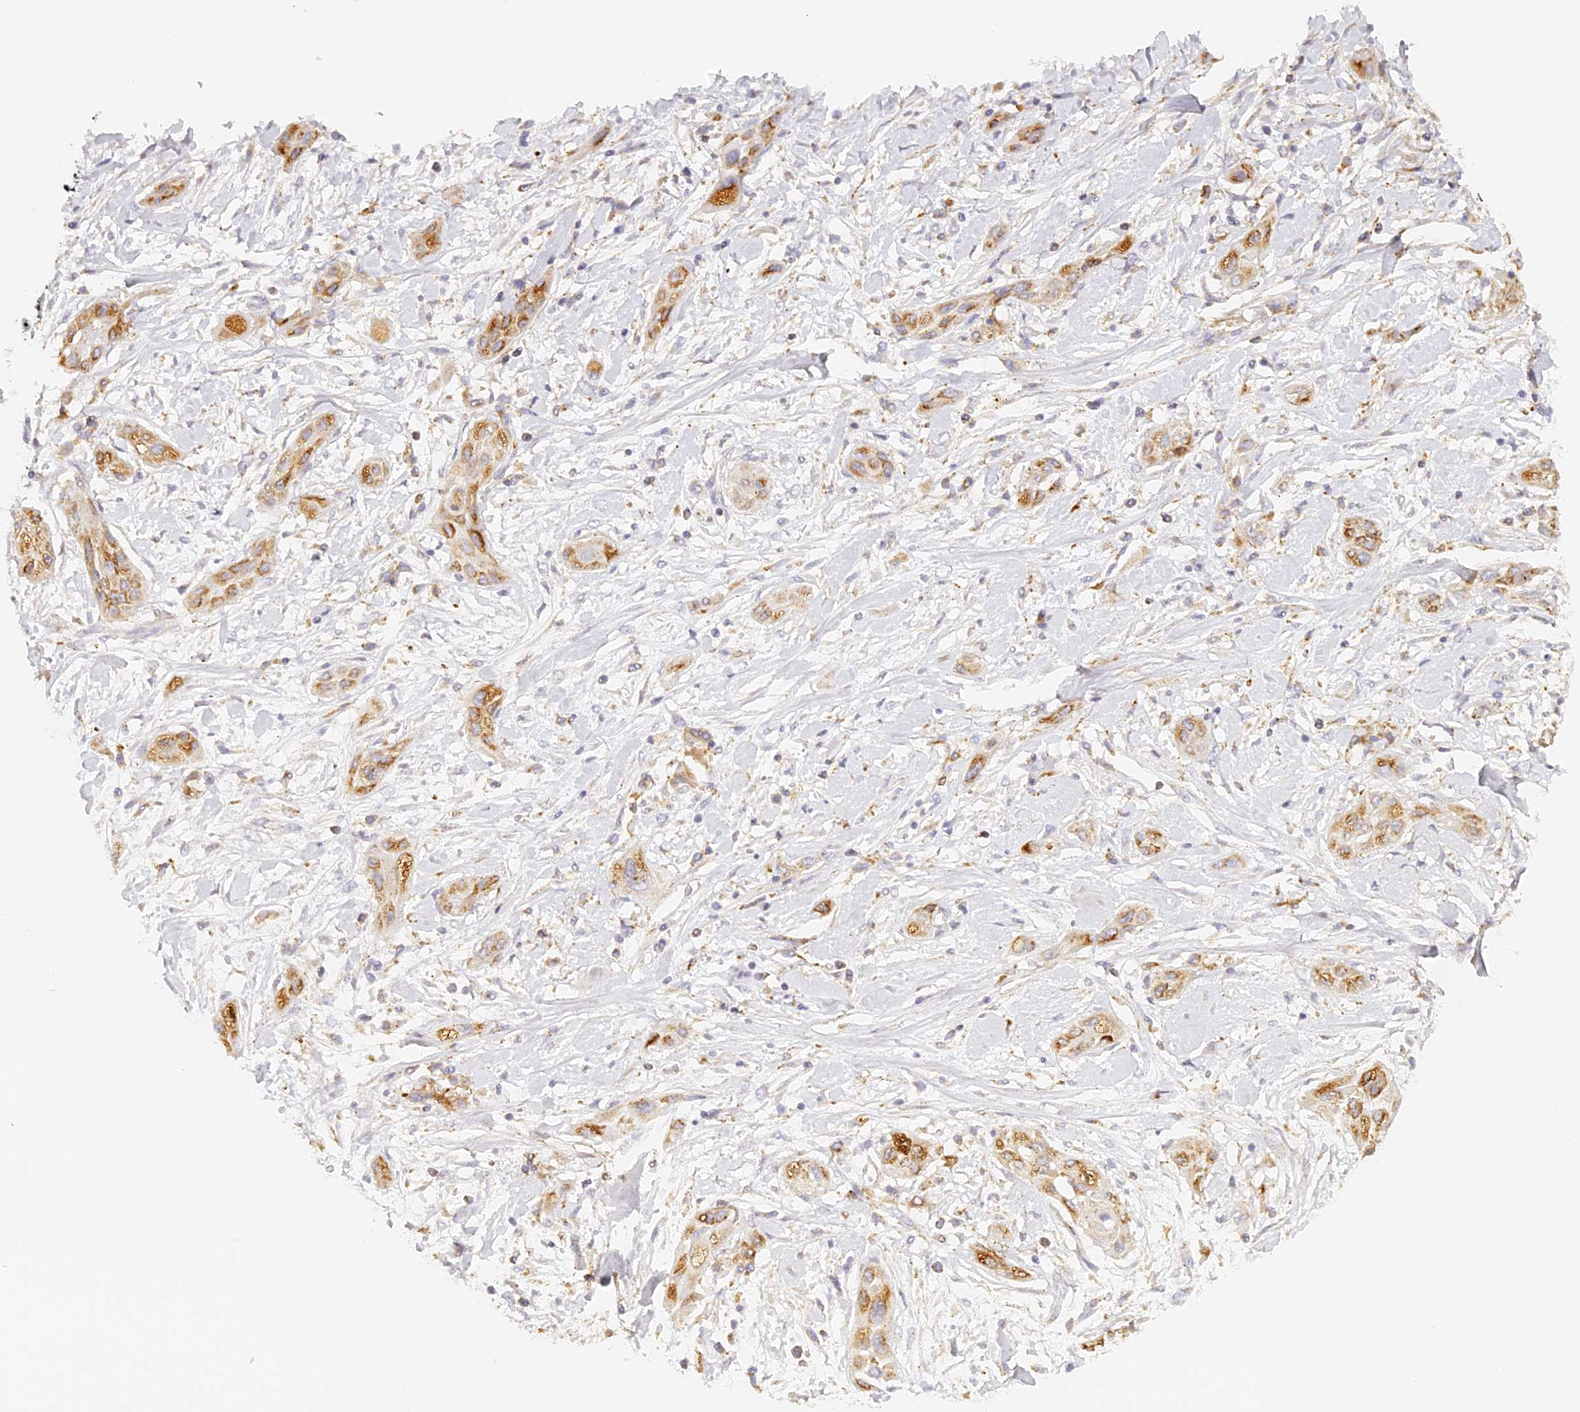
{"staining": {"intensity": "moderate", "quantity": ">75%", "location": "cytoplasmic/membranous"}, "tissue": "lung cancer", "cell_type": "Tumor cells", "image_type": "cancer", "snomed": [{"axis": "morphology", "description": "Squamous cell carcinoma, NOS"}, {"axis": "topography", "description": "Lung"}], "caption": "Immunohistochemical staining of human lung cancer shows moderate cytoplasmic/membranous protein expression in approximately >75% of tumor cells.", "gene": "LAMP2", "patient": {"sex": "female", "age": 47}}